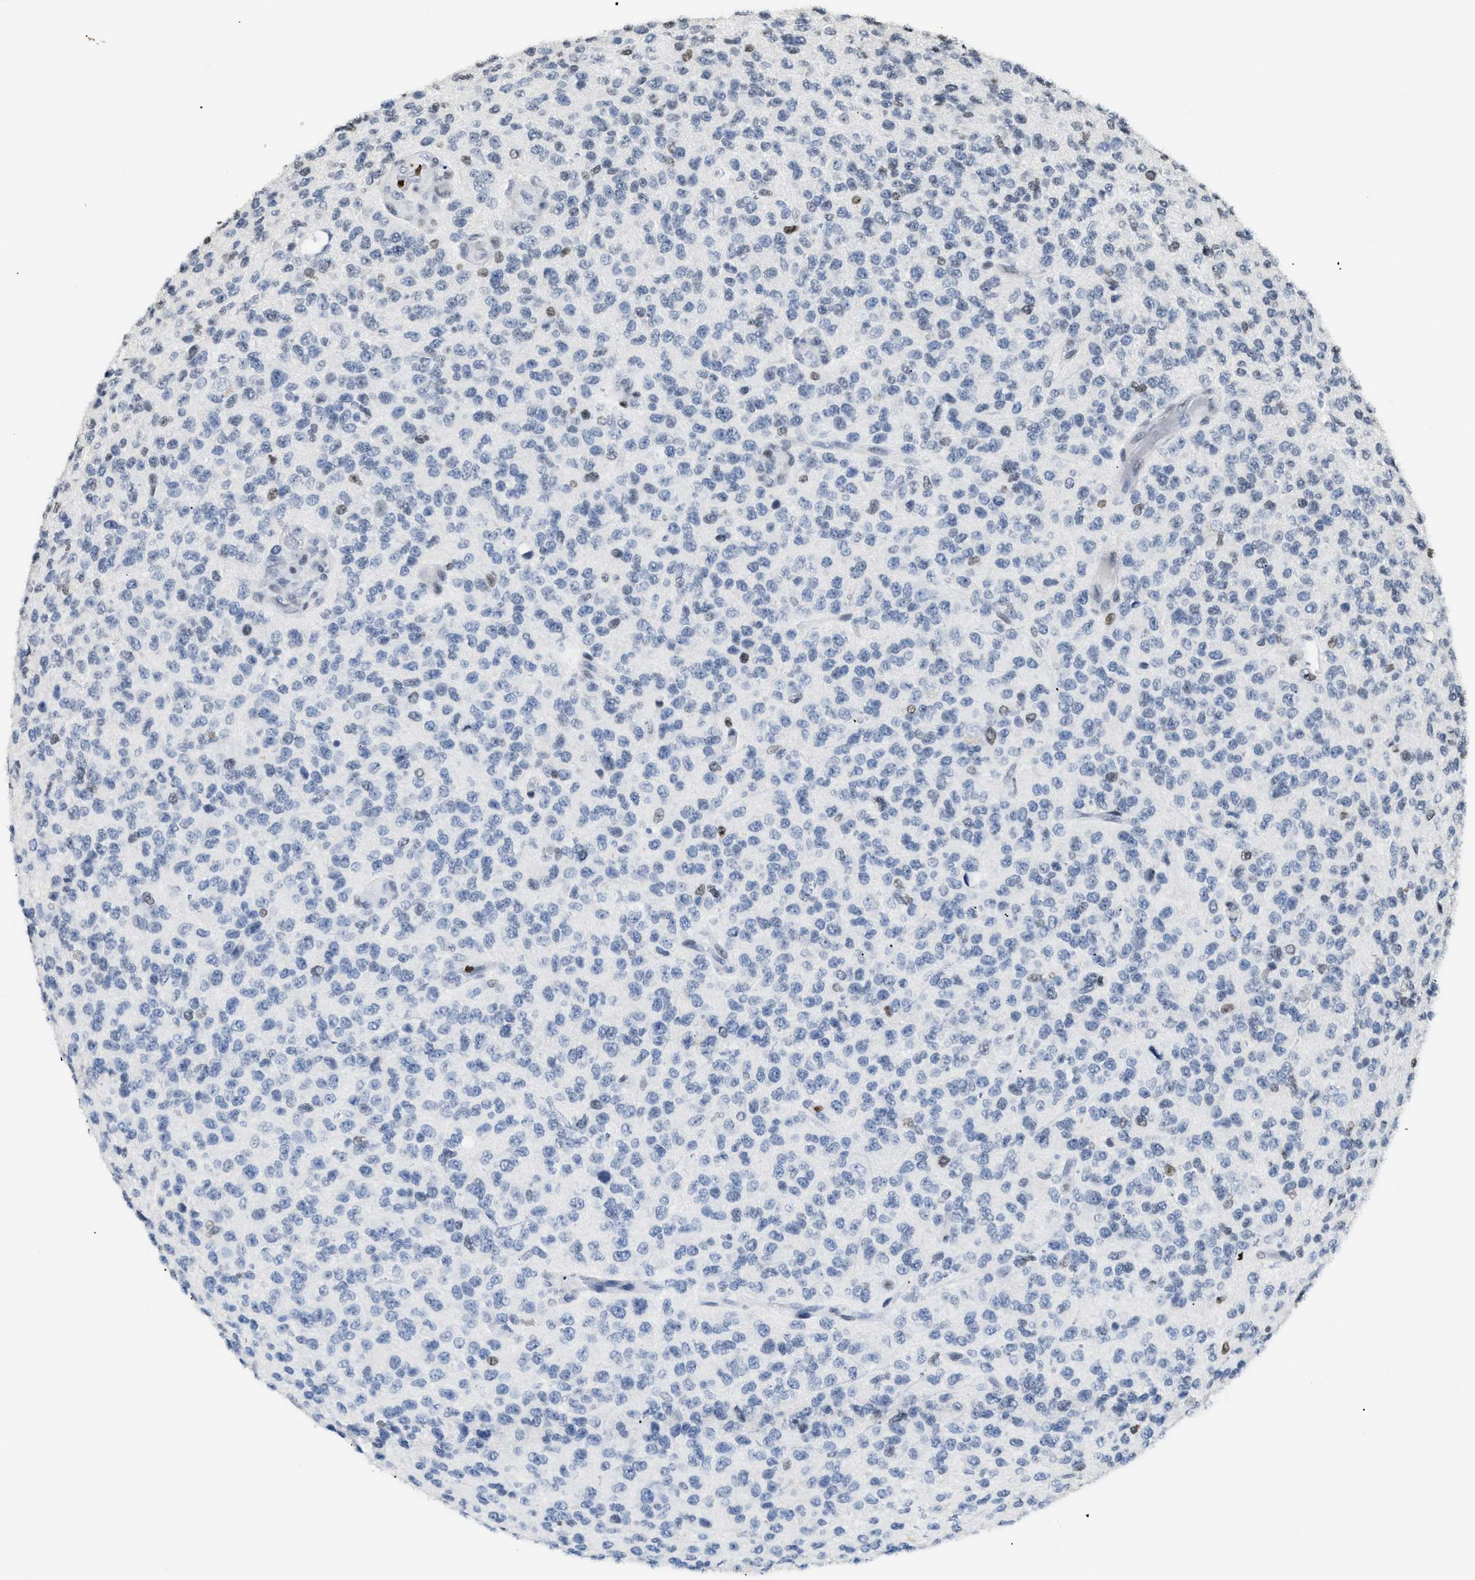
{"staining": {"intensity": "weak", "quantity": "<25%", "location": "nuclear"}, "tissue": "glioma", "cell_type": "Tumor cells", "image_type": "cancer", "snomed": [{"axis": "morphology", "description": "Glioma, malignant, High grade"}, {"axis": "topography", "description": "pancreas cauda"}], "caption": "A histopathology image of human glioma is negative for staining in tumor cells. The staining was performed using DAB (3,3'-diaminobenzidine) to visualize the protein expression in brown, while the nuclei were stained in blue with hematoxylin (Magnification: 20x).", "gene": "HMGN2", "patient": {"sex": "male", "age": 60}}